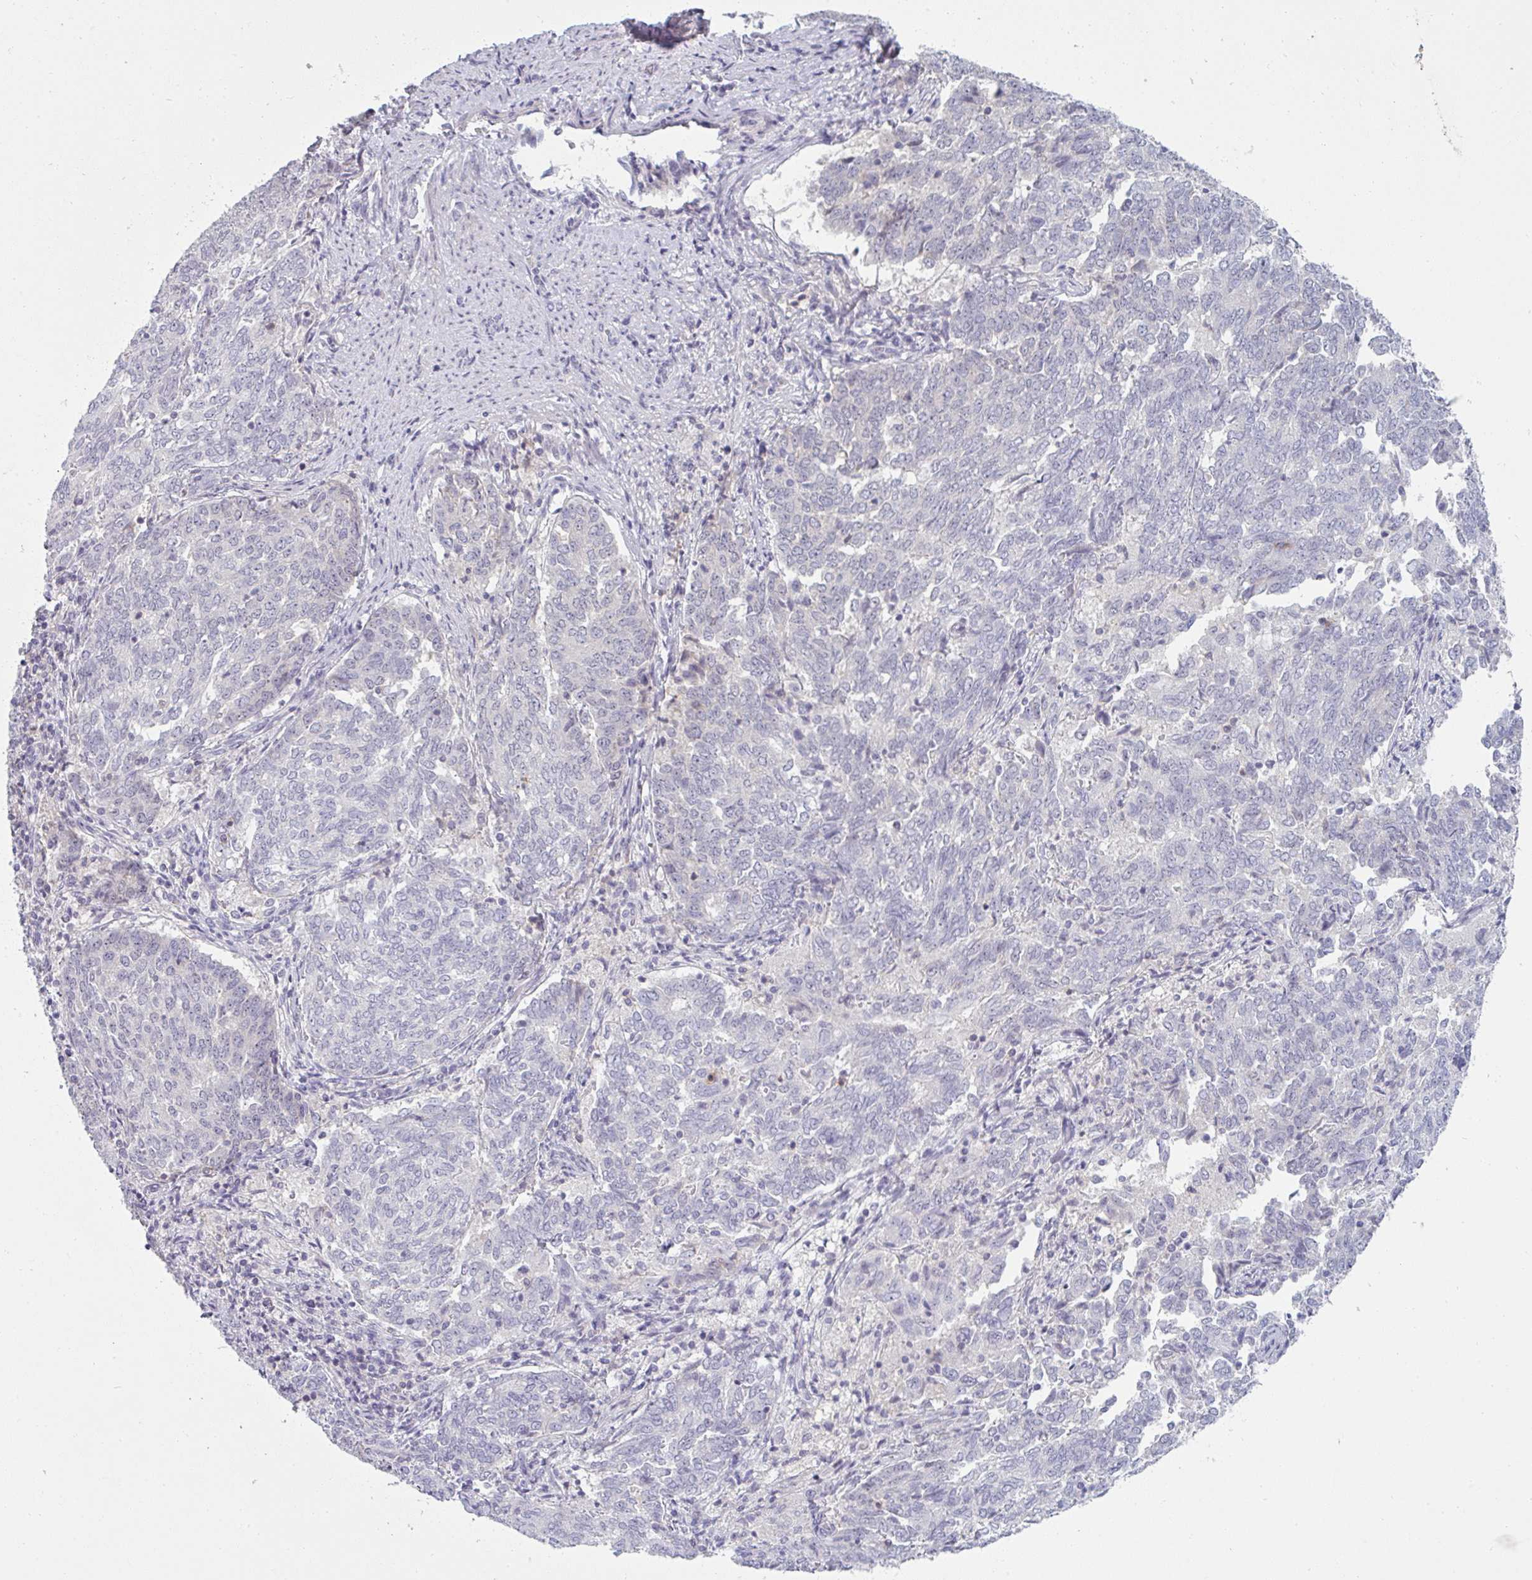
{"staining": {"intensity": "negative", "quantity": "none", "location": "none"}, "tissue": "endometrial cancer", "cell_type": "Tumor cells", "image_type": "cancer", "snomed": [{"axis": "morphology", "description": "Adenocarcinoma, NOS"}, {"axis": "topography", "description": "Endometrium"}], "caption": "The histopathology image displays no staining of tumor cells in endometrial cancer (adenocarcinoma). (DAB (3,3'-diaminobenzidine) immunohistochemistry (IHC) with hematoxylin counter stain).", "gene": "PPFIA4", "patient": {"sex": "female", "age": 80}}